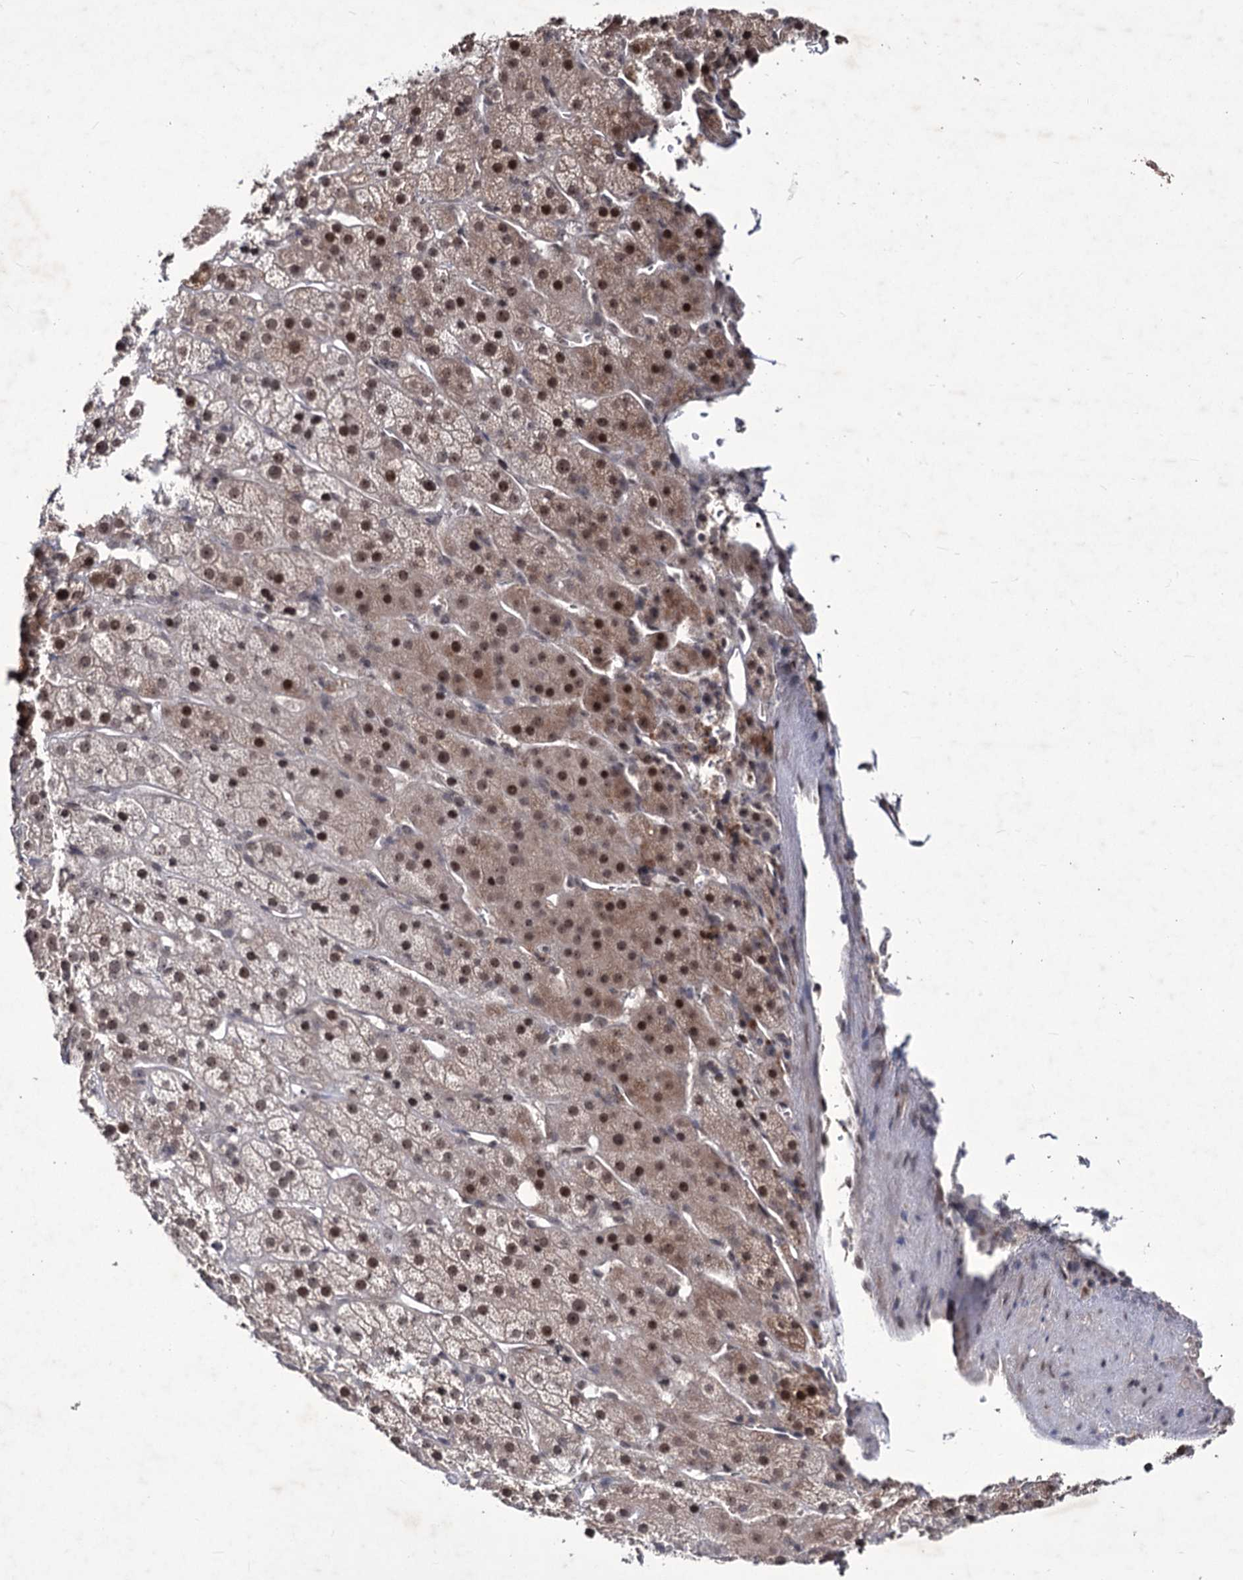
{"staining": {"intensity": "moderate", "quantity": ">75%", "location": "cytoplasmic/membranous,nuclear"}, "tissue": "adrenal gland", "cell_type": "Glandular cells", "image_type": "normal", "snomed": [{"axis": "morphology", "description": "Normal tissue, NOS"}, {"axis": "topography", "description": "Adrenal gland"}], "caption": "Adrenal gland stained with a brown dye reveals moderate cytoplasmic/membranous,nuclear positive positivity in approximately >75% of glandular cells.", "gene": "VGLL4", "patient": {"sex": "female", "age": 57}}